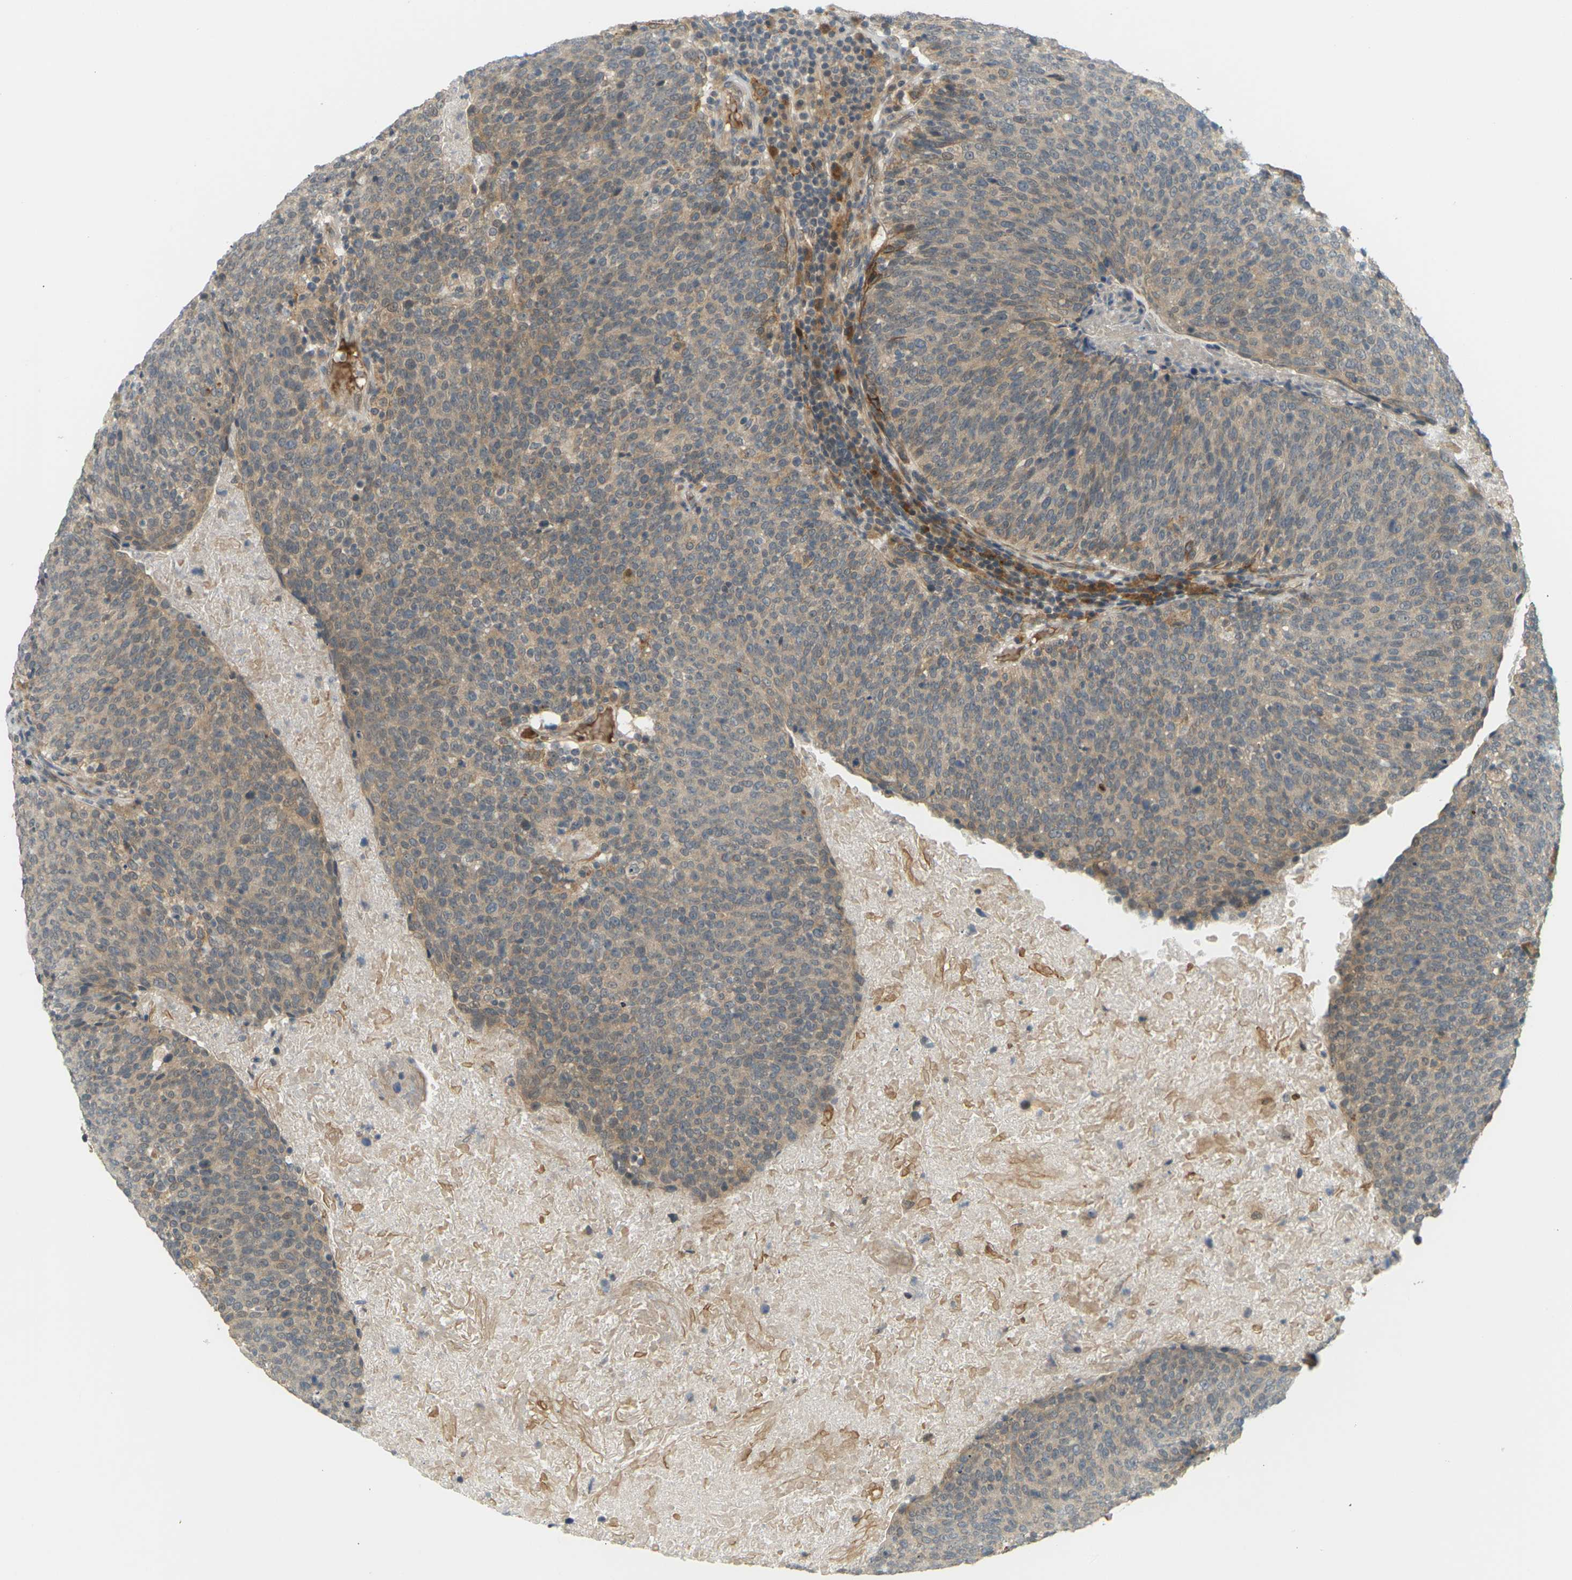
{"staining": {"intensity": "weak", "quantity": ">75%", "location": "cytoplasmic/membranous"}, "tissue": "head and neck cancer", "cell_type": "Tumor cells", "image_type": "cancer", "snomed": [{"axis": "morphology", "description": "Squamous cell carcinoma, NOS"}, {"axis": "morphology", "description": "Squamous cell carcinoma, metastatic, NOS"}, {"axis": "topography", "description": "Lymph node"}, {"axis": "topography", "description": "Head-Neck"}], "caption": "A high-resolution image shows immunohistochemistry (IHC) staining of squamous cell carcinoma (head and neck), which reveals weak cytoplasmic/membranous expression in approximately >75% of tumor cells.", "gene": "SOCS6", "patient": {"sex": "male", "age": 62}}